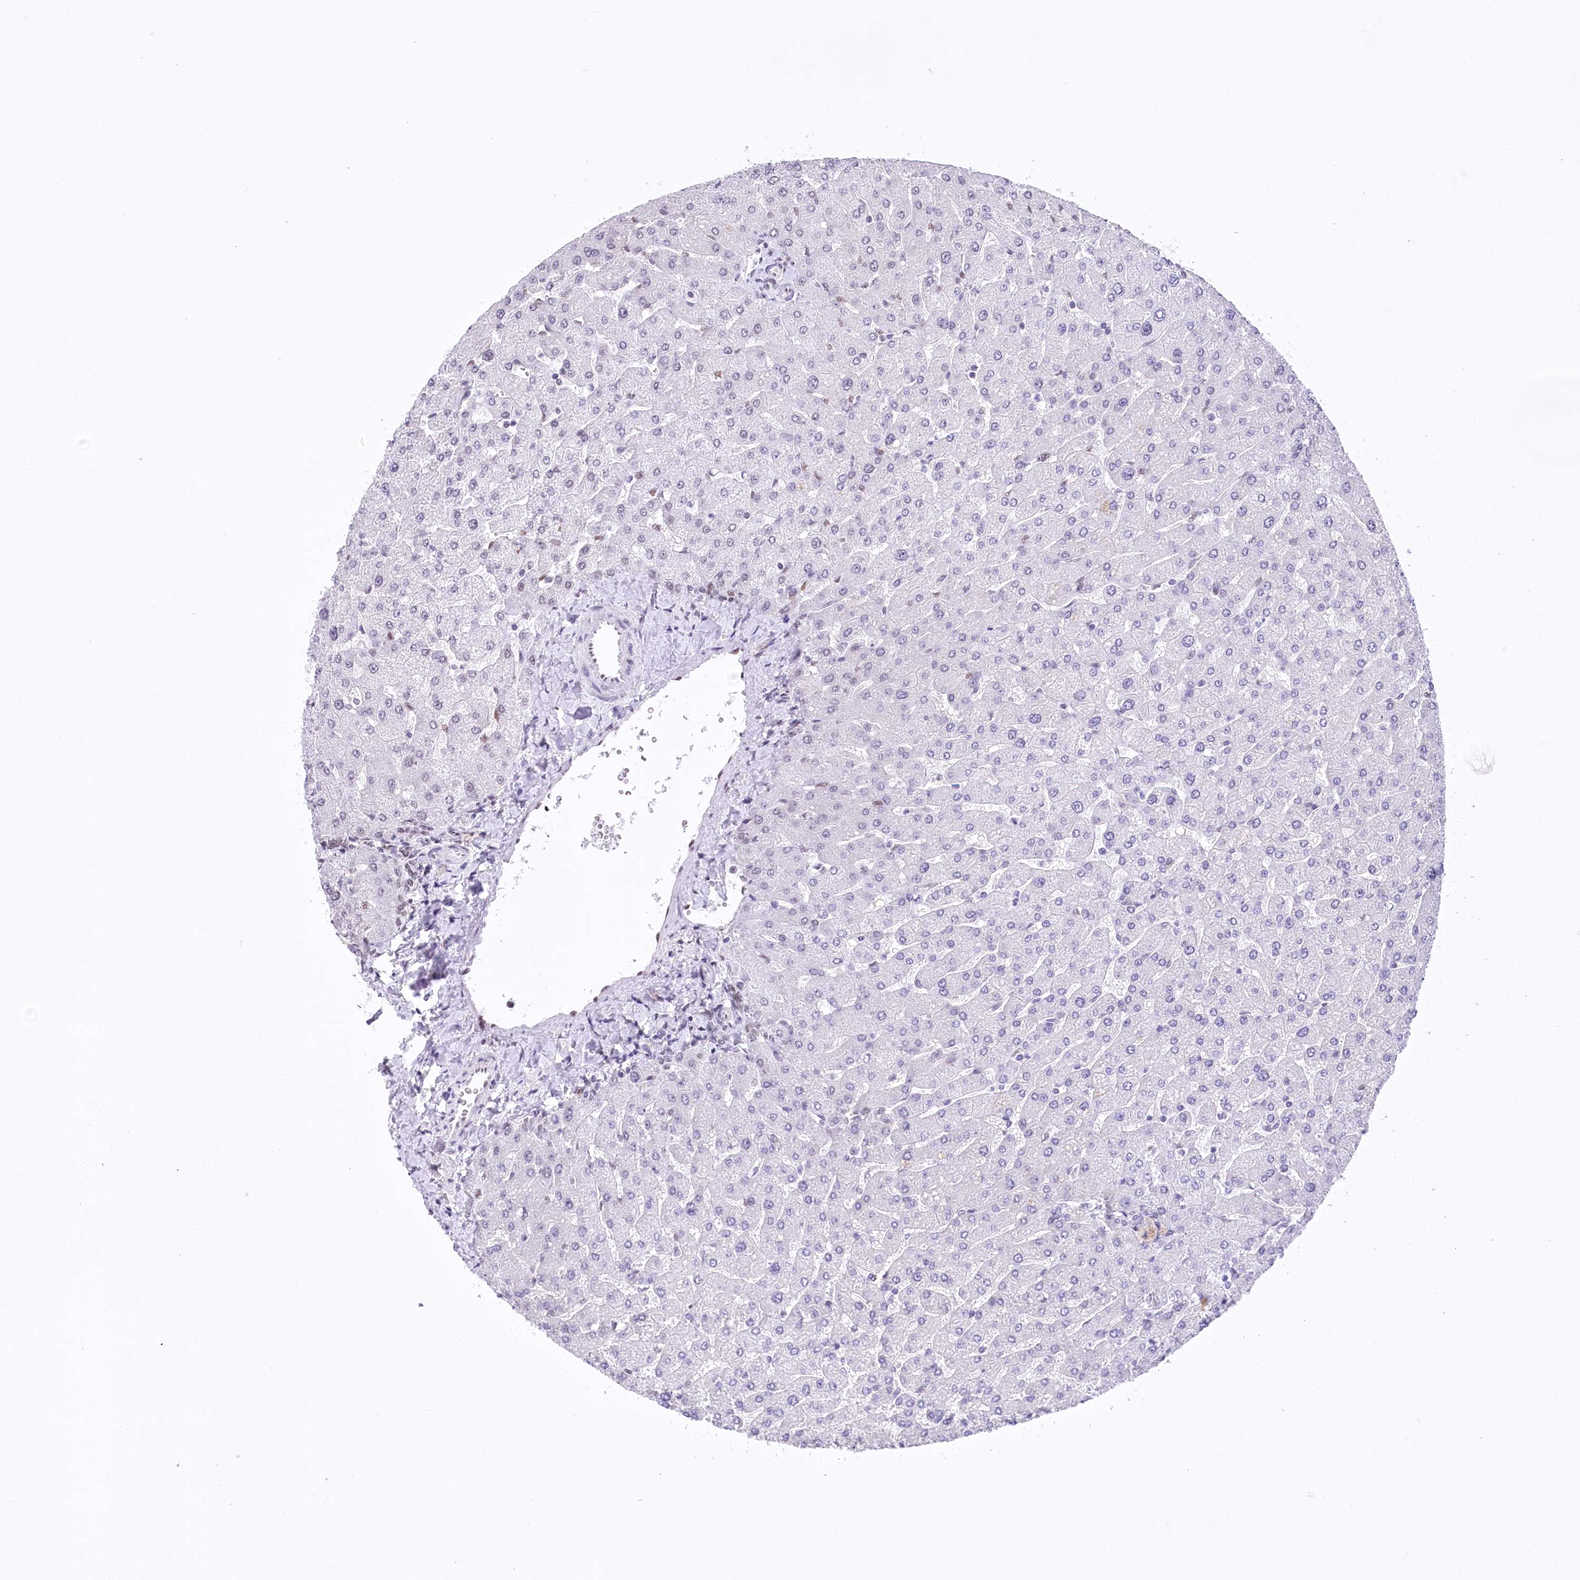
{"staining": {"intensity": "negative", "quantity": "none", "location": "none"}, "tissue": "liver", "cell_type": "Cholangiocytes", "image_type": "normal", "snomed": [{"axis": "morphology", "description": "Normal tissue, NOS"}, {"axis": "topography", "description": "Liver"}], "caption": "The immunohistochemistry histopathology image has no significant expression in cholangiocytes of liver.", "gene": "HNRNPA0", "patient": {"sex": "male", "age": 55}}